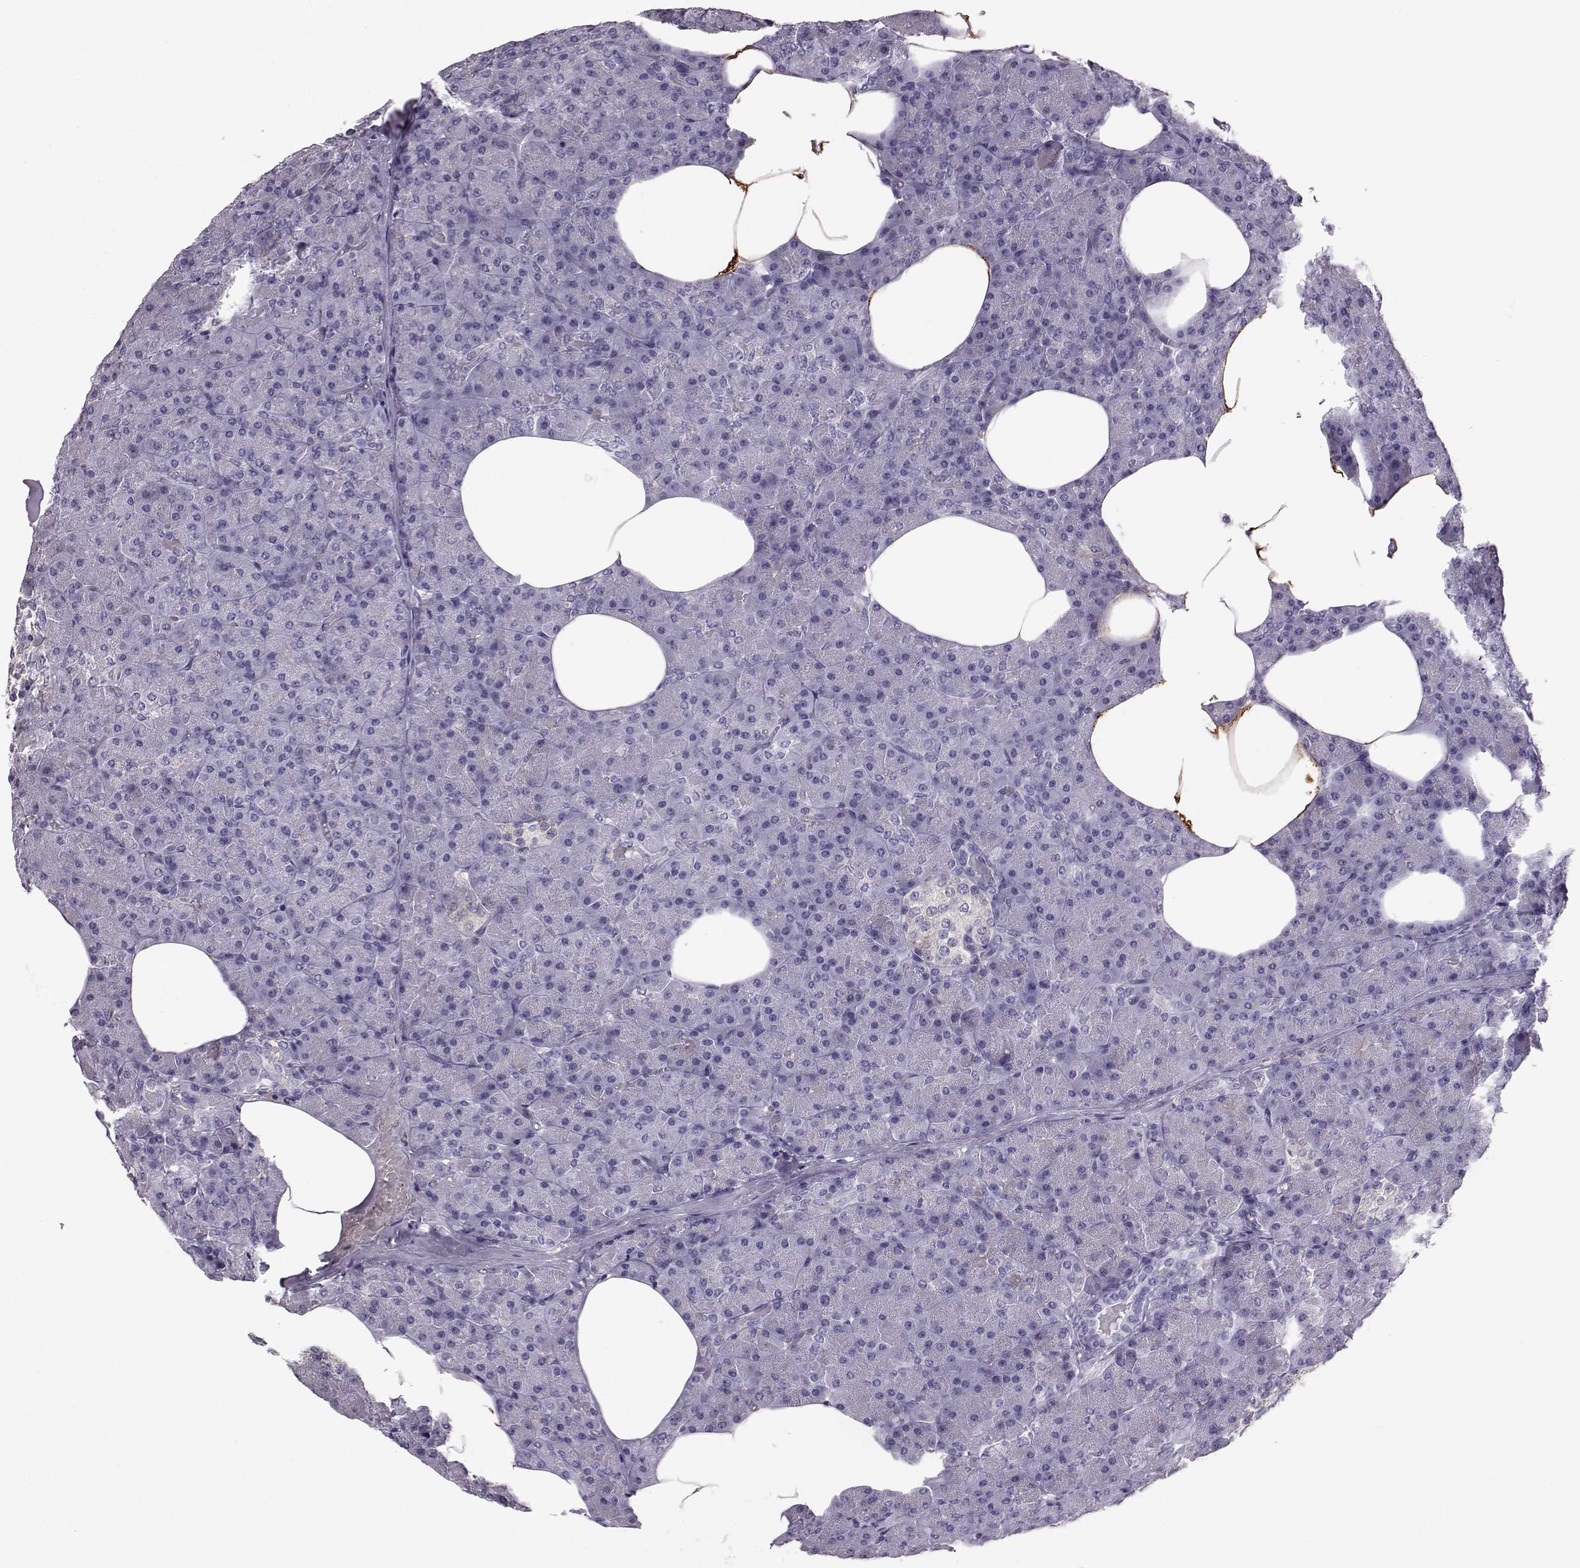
{"staining": {"intensity": "negative", "quantity": "none", "location": "none"}, "tissue": "pancreas", "cell_type": "Exocrine glandular cells", "image_type": "normal", "snomed": [{"axis": "morphology", "description": "Normal tissue, NOS"}, {"axis": "topography", "description": "Pancreas"}], "caption": "High magnification brightfield microscopy of unremarkable pancreas stained with DAB (3,3'-diaminobenzidine) (brown) and counterstained with hematoxylin (blue): exocrine glandular cells show no significant staining.", "gene": "ELOVL5", "patient": {"sex": "female", "age": 45}}